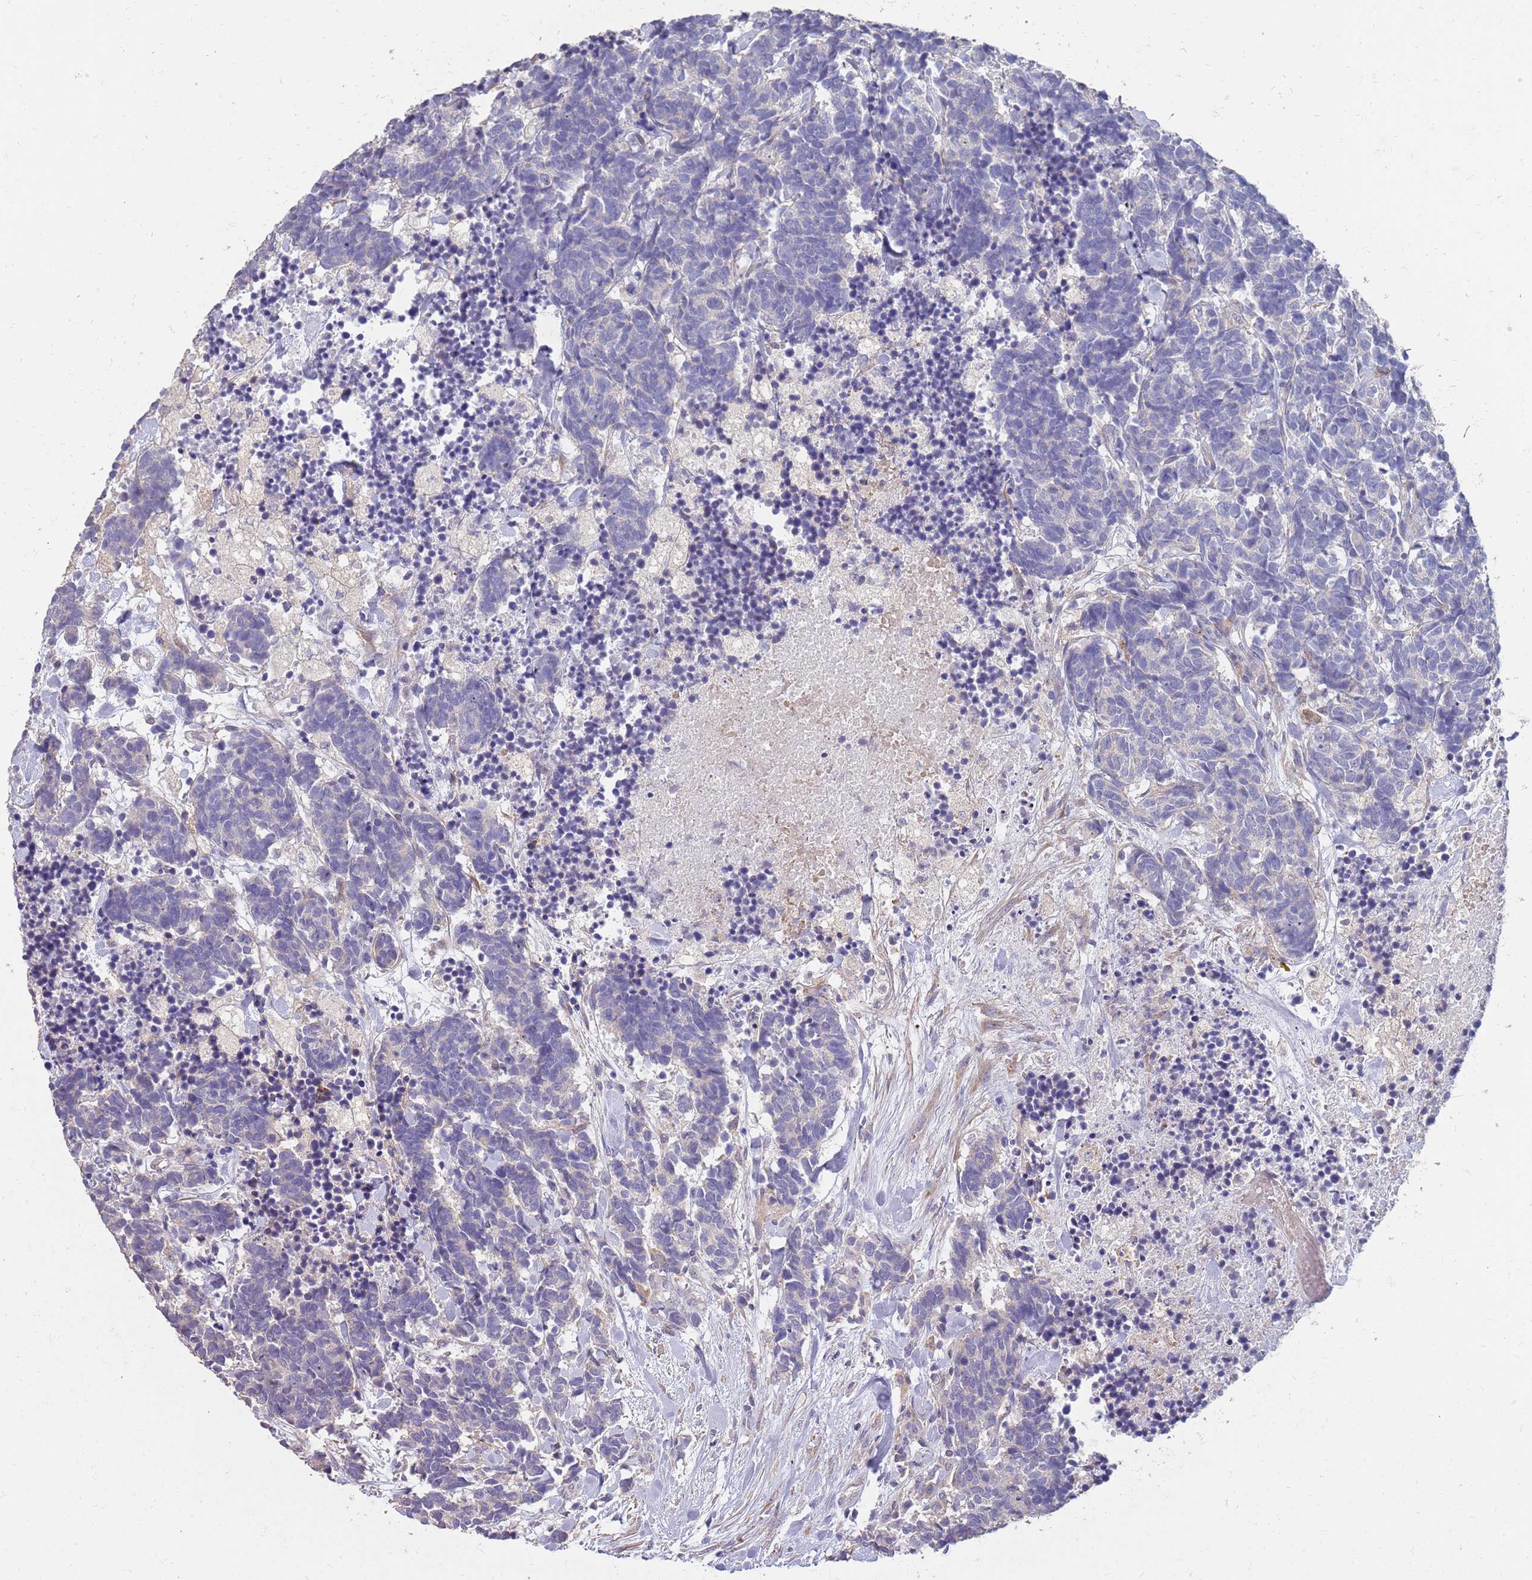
{"staining": {"intensity": "negative", "quantity": "none", "location": "none"}, "tissue": "carcinoid", "cell_type": "Tumor cells", "image_type": "cancer", "snomed": [{"axis": "morphology", "description": "Carcinoma, NOS"}, {"axis": "morphology", "description": "Carcinoid, malignant, NOS"}, {"axis": "topography", "description": "Prostate"}], "caption": "The micrograph displays no significant positivity in tumor cells of carcinoid.", "gene": "SUSD1", "patient": {"sex": "male", "age": 57}}